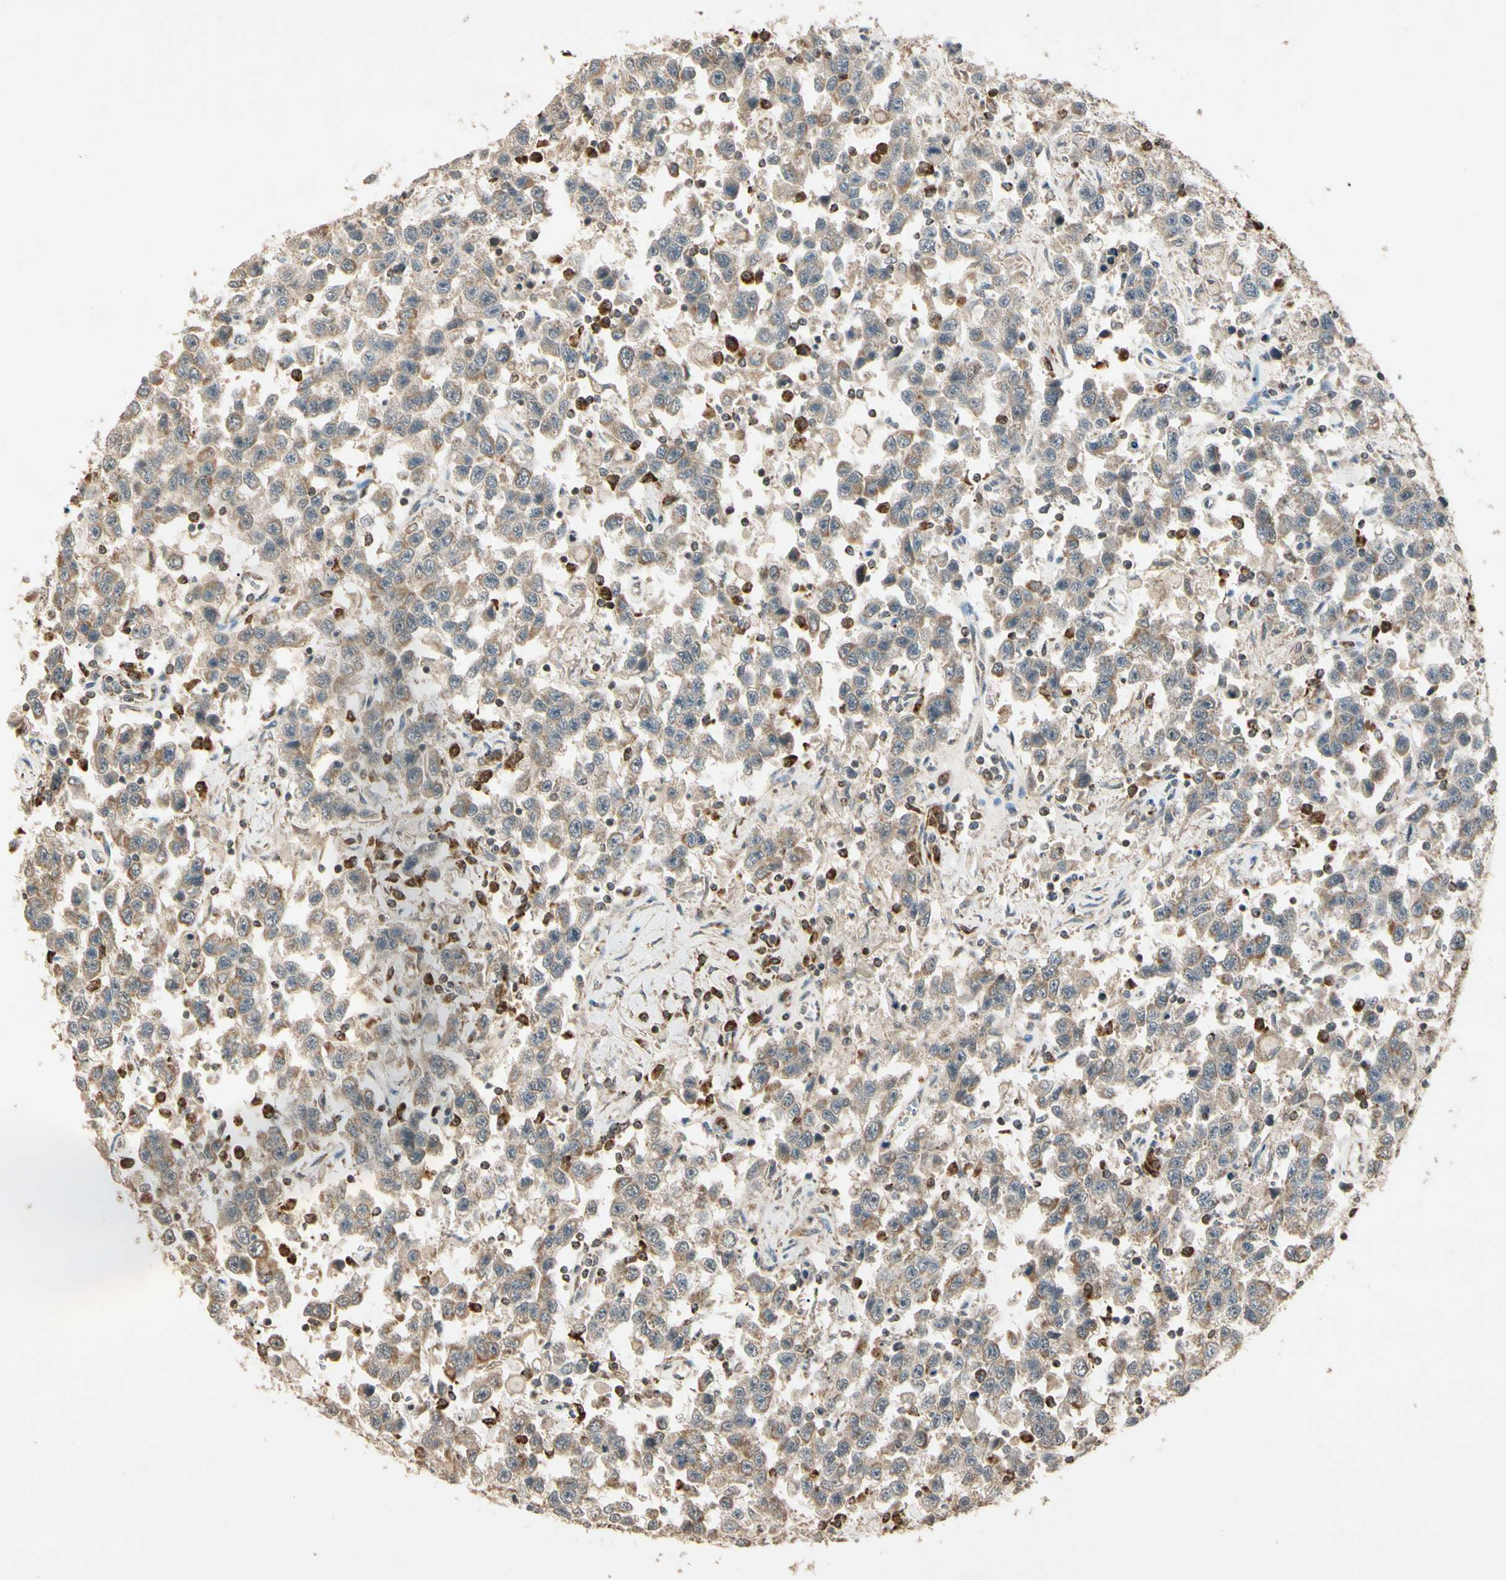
{"staining": {"intensity": "weak", "quantity": ">75%", "location": "cytoplasmic/membranous"}, "tissue": "testis cancer", "cell_type": "Tumor cells", "image_type": "cancer", "snomed": [{"axis": "morphology", "description": "Seminoma, NOS"}, {"axis": "topography", "description": "Testis"}], "caption": "Immunohistochemistry (DAB (3,3'-diaminobenzidine)) staining of human testis seminoma shows weak cytoplasmic/membranous protein staining in approximately >75% of tumor cells. Immunohistochemistry (ihc) stains the protein of interest in brown and the nuclei are stained blue.", "gene": "PRDX5", "patient": {"sex": "male", "age": 41}}